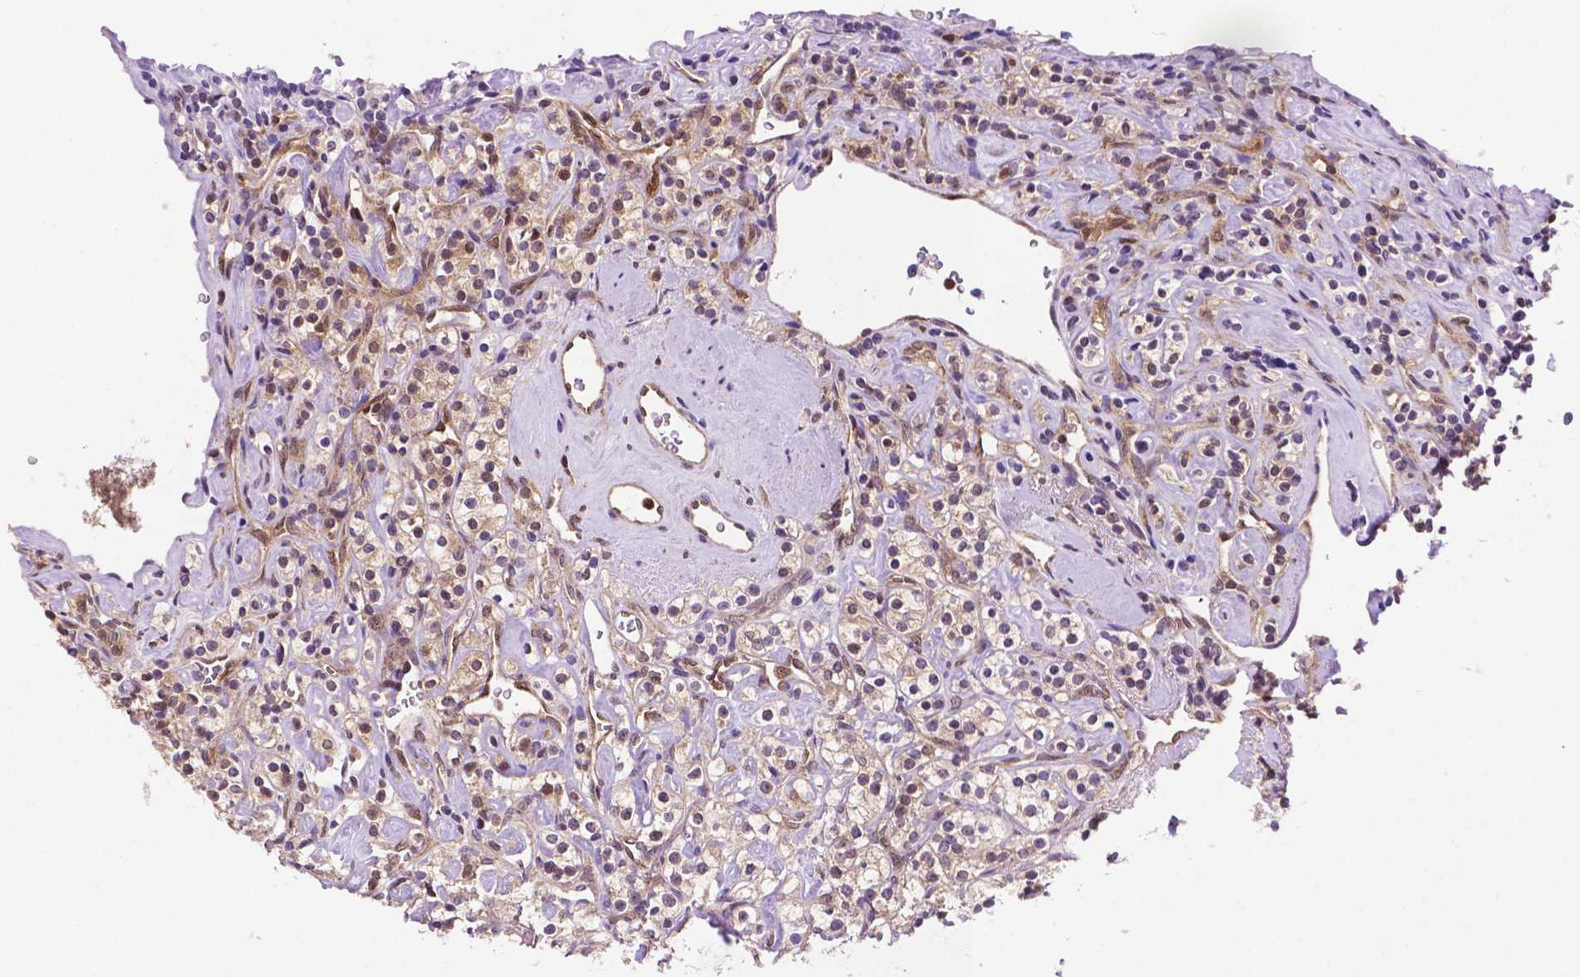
{"staining": {"intensity": "weak", "quantity": ">75%", "location": "cytoplasmic/membranous,nuclear"}, "tissue": "renal cancer", "cell_type": "Tumor cells", "image_type": "cancer", "snomed": [{"axis": "morphology", "description": "Adenocarcinoma, NOS"}, {"axis": "topography", "description": "Kidney"}], "caption": "Tumor cells show low levels of weak cytoplasmic/membranous and nuclear positivity in approximately >75% of cells in renal adenocarcinoma. (DAB (3,3'-diaminobenzidine) = brown stain, brightfield microscopy at high magnification).", "gene": "UBE2L6", "patient": {"sex": "male", "age": 77}}